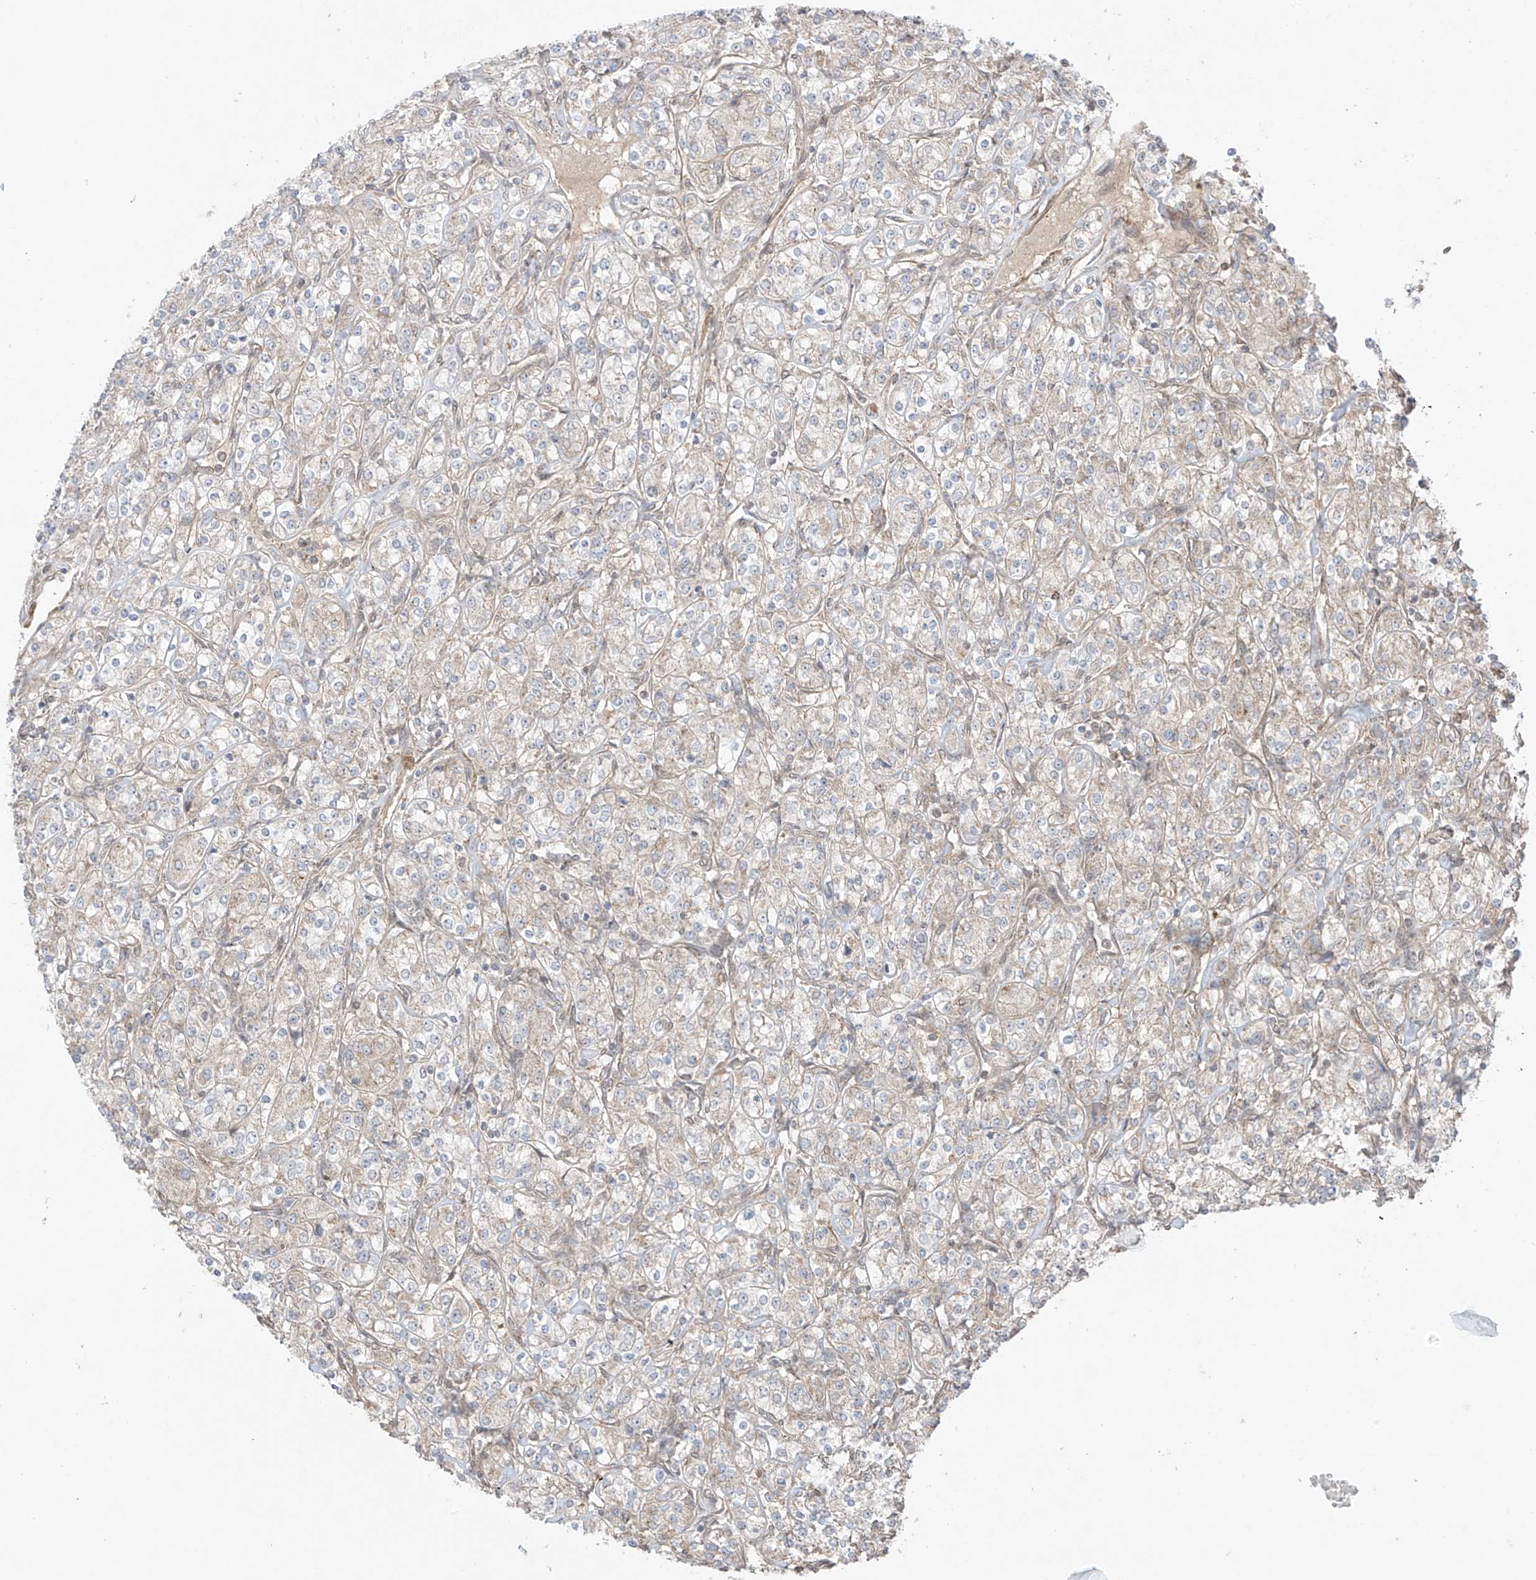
{"staining": {"intensity": "weak", "quantity": "<25%", "location": "cytoplasmic/membranous"}, "tissue": "renal cancer", "cell_type": "Tumor cells", "image_type": "cancer", "snomed": [{"axis": "morphology", "description": "Adenocarcinoma, NOS"}, {"axis": "topography", "description": "Kidney"}], "caption": "High magnification brightfield microscopy of renal adenocarcinoma stained with DAB (brown) and counterstained with hematoxylin (blue): tumor cells show no significant positivity.", "gene": "ABCD1", "patient": {"sex": "male", "age": 77}}